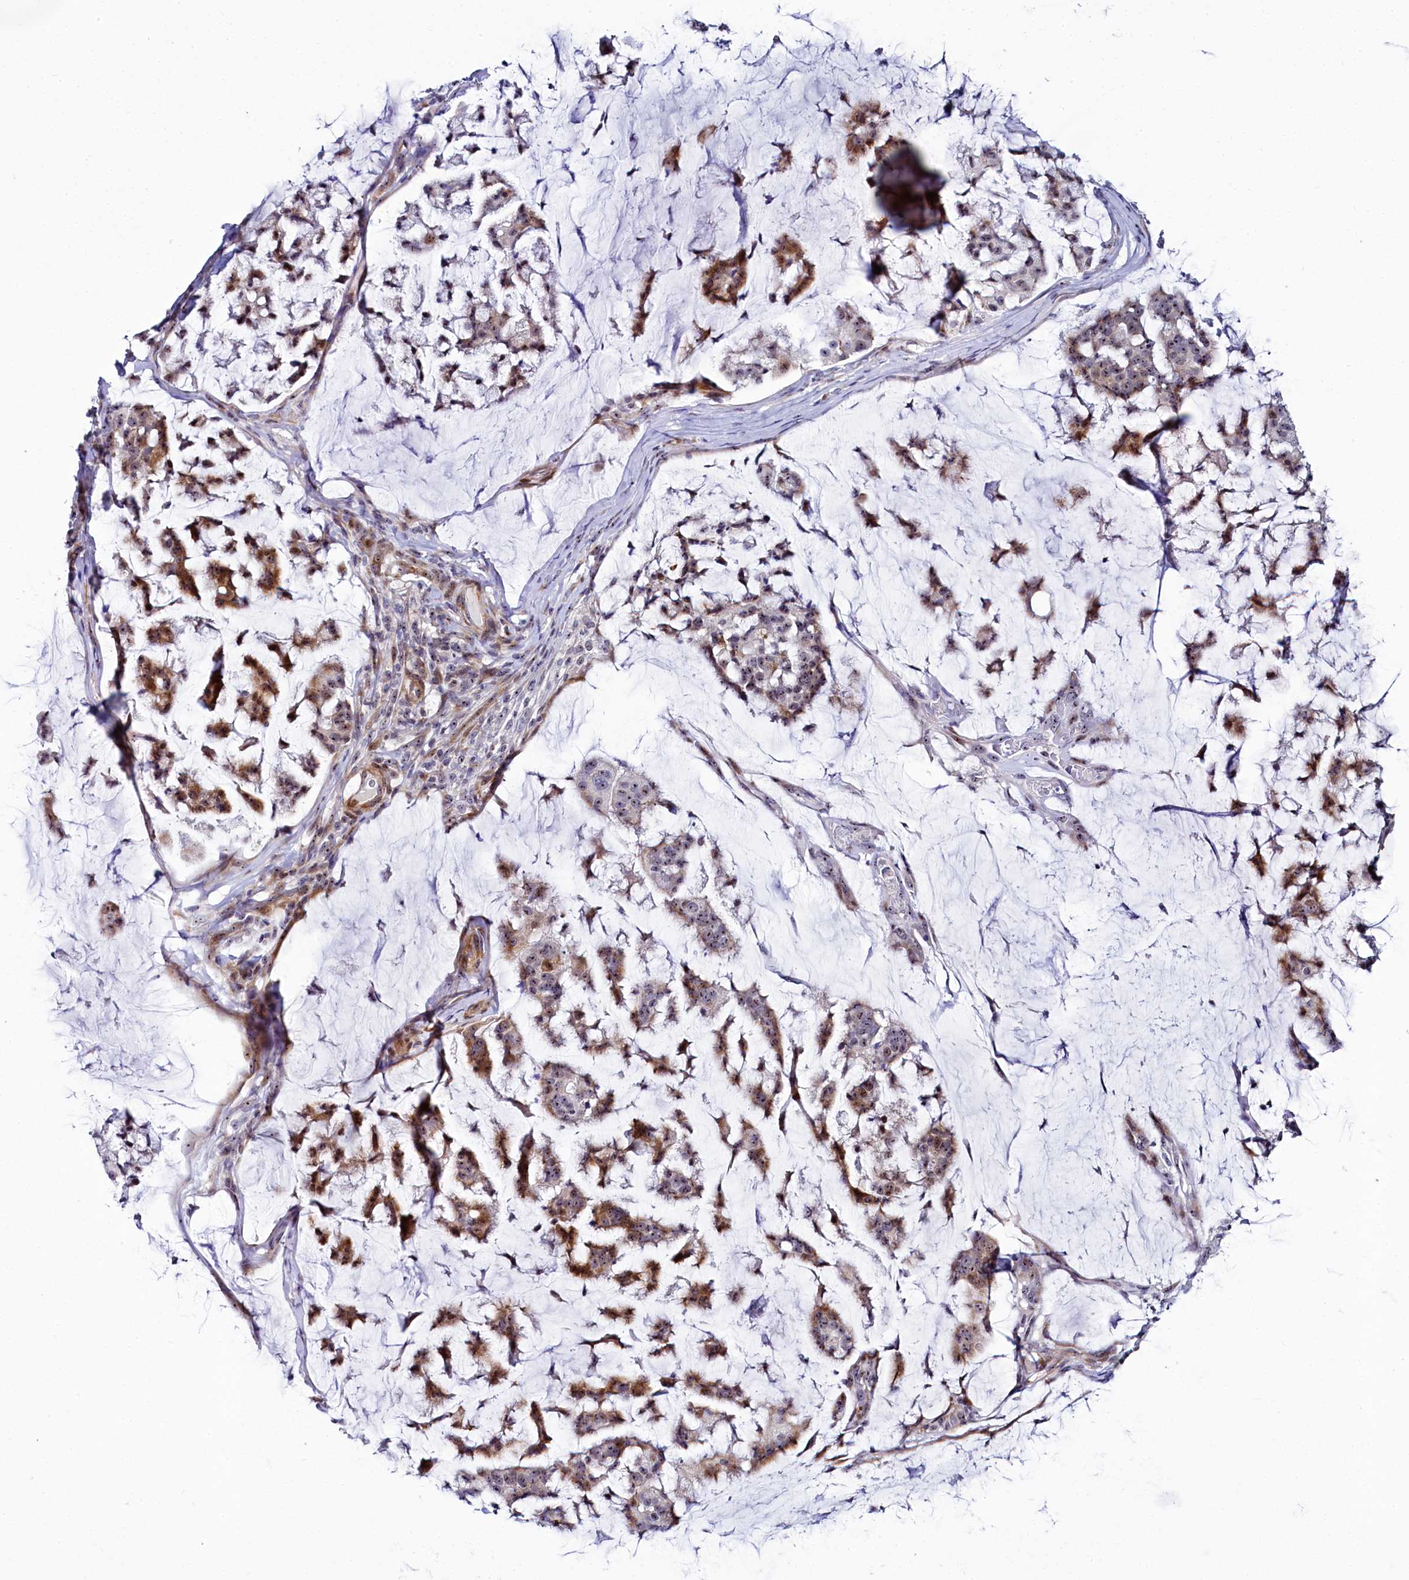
{"staining": {"intensity": "moderate", "quantity": "25%-75%", "location": "cytoplasmic/membranous,nuclear"}, "tissue": "stomach cancer", "cell_type": "Tumor cells", "image_type": "cancer", "snomed": [{"axis": "morphology", "description": "Adenocarcinoma, NOS"}, {"axis": "topography", "description": "Stomach, lower"}], "caption": "The immunohistochemical stain highlights moderate cytoplasmic/membranous and nuclear staining in tumor cells of stomach adenocarcinoma tissue.", "gene": "TCOF1", "patient": {"sex": "male", "age": 67}}